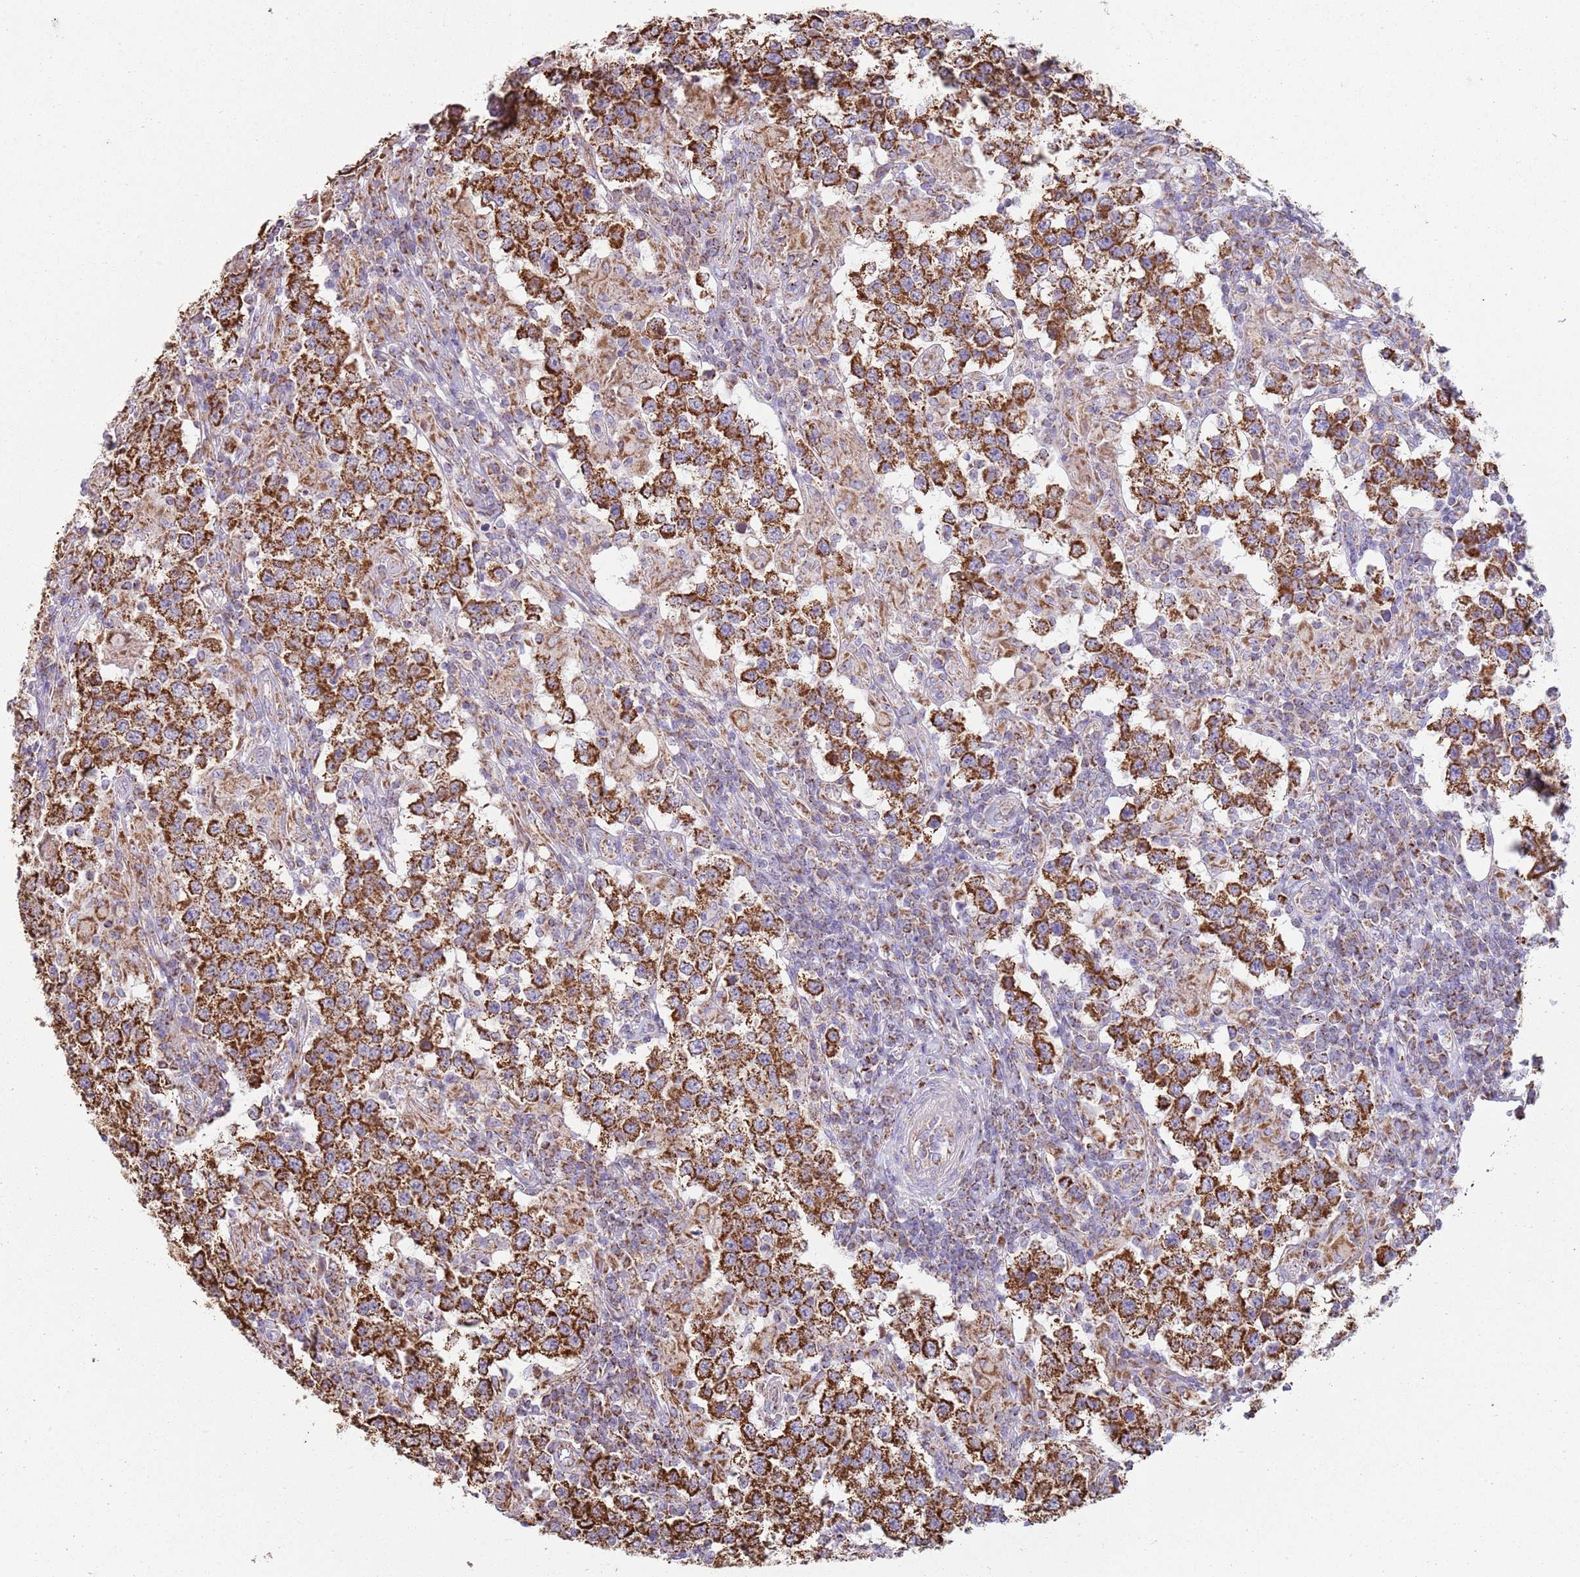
{"staining": {"intensity": "strong", "quantity": ">75%", "location": "cytoplasmic/membranous"}, "tissue": "testis cancer", "cell_type": "Tumor cells", "image_type": "cancer", "snomed": [{"axis": "morphology", "description": "Seminoma, NOS"}, {"axis": "morphology", "description": "Carcinoma, Embryonal, NOS"}, {"axis": "topography", "description": "Testis"}], "caption": "IHC histopathology image of testis cancer (seminoma) stained for a protein (brown), which shows high levels of strong cytoplasmic/membranous staining in about >75% of tumor cells.", "gene": "TTLL1", "patient": {"sex": "male", "age": 41}}